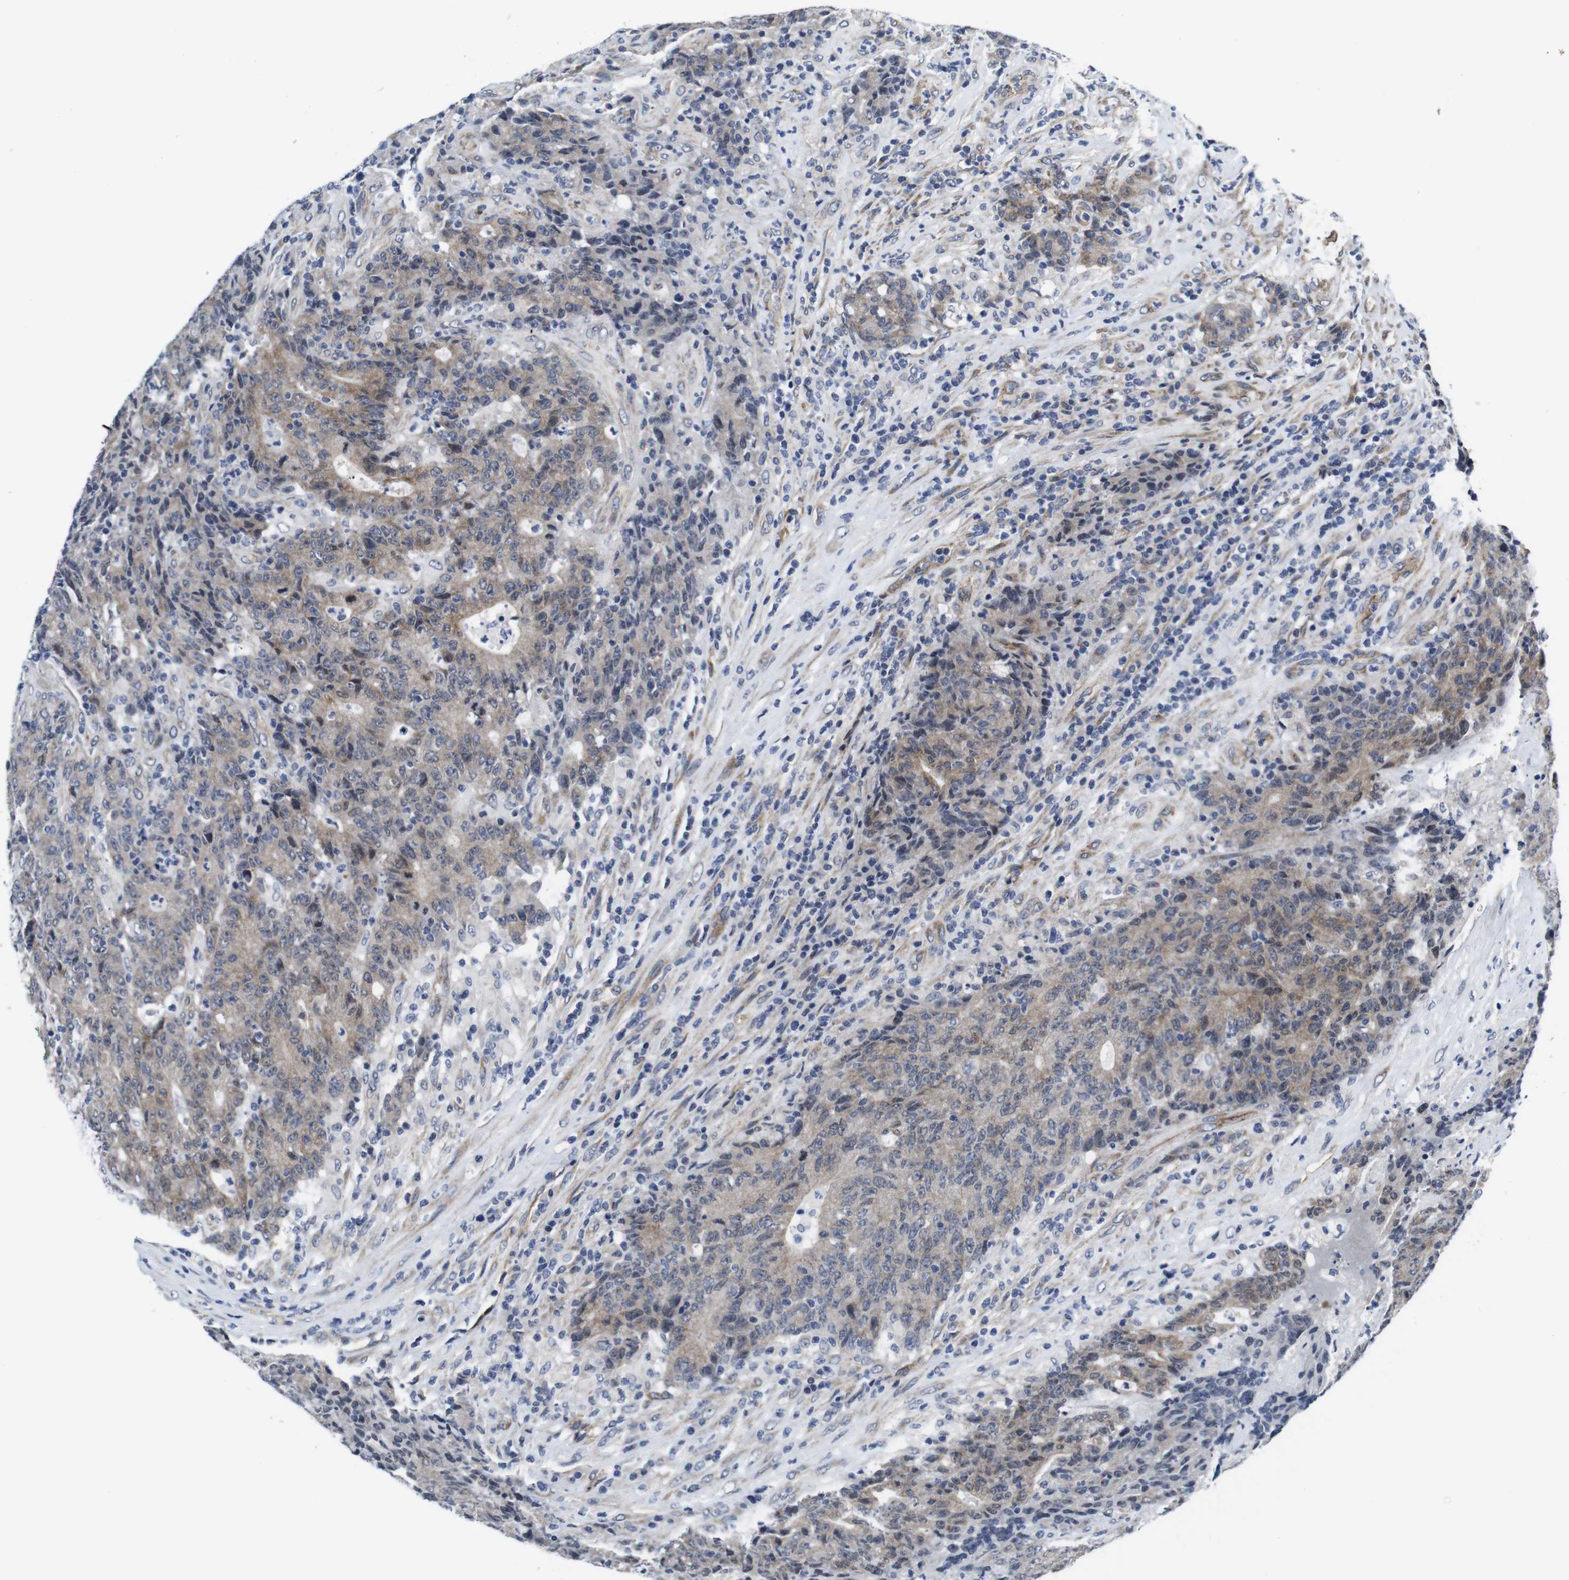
{"staining": {"intensity": "weak", "quantity": "25%-75%", "location": "cytoplasmic/membranous"}, "tissue": "colorectal cancer", "cell_type": "Tumor cells", "image_type": "cancer", "snomed": [{"axis": "morphology", "description": "Normal tissue, NOS"}, {"axis": "morphology", "description": "Adenocarcinoma, NOS"}, {"axis": "topography", "description": "Colon"}], "caption": "Protein staining shows weak cytoplasmic/membranous positivity in about 25%-75% of tumor cells in colorectal cancer.", "gene": "SOCS3", "patient": {"sex": "female", "age": 75}}